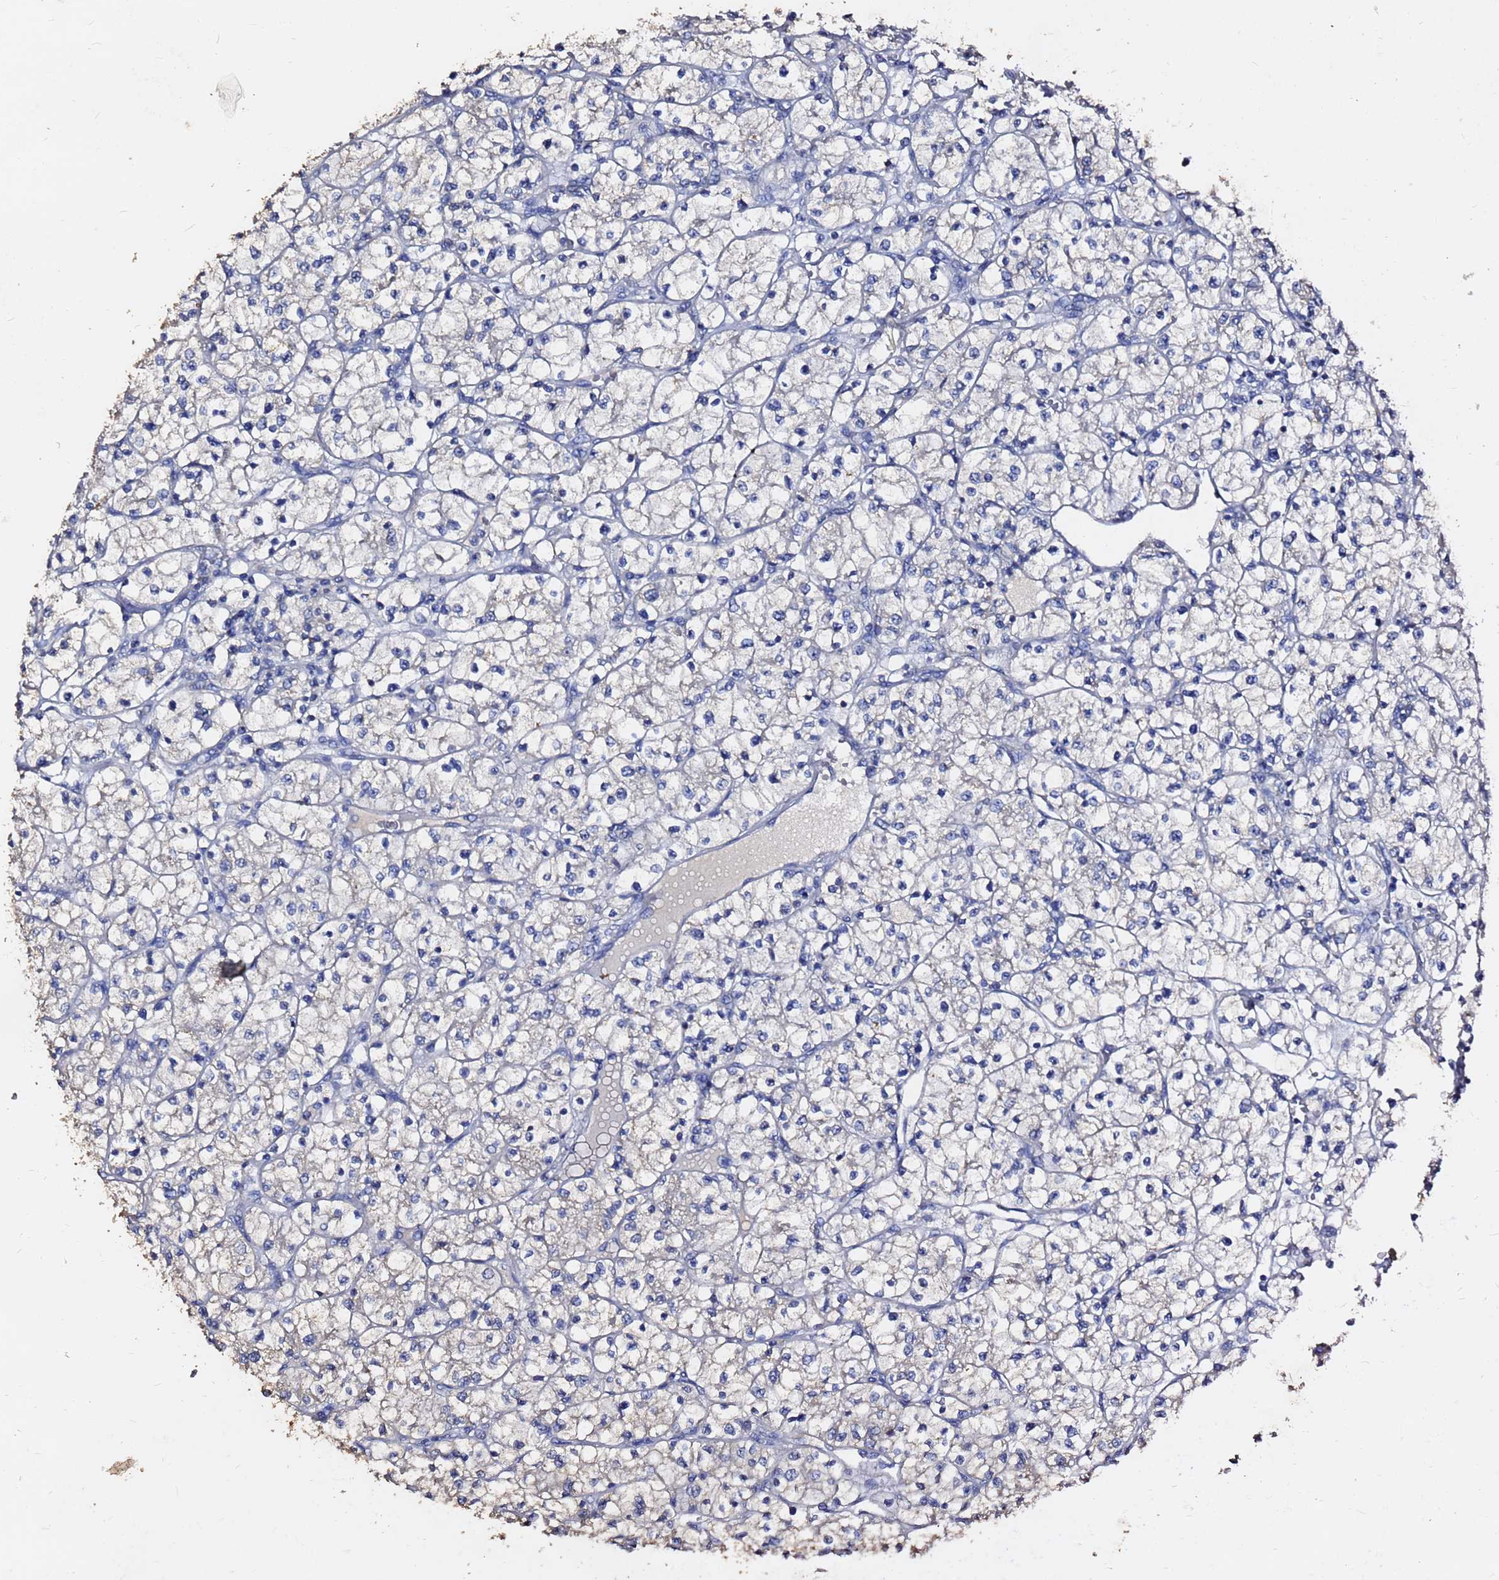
{"staining": {"intensity": "negative", "quantity": "none", "location": "none"}, "tissue": "renal cancer", "cell_type": "Tumor cells", "image_type": "cancer", "snomed": [{"axis": "morphology", "description": "Adenocarcinoma, NOS"}, {"axis": "topography", "description": "Kidney"}], "caption": "Immunohistochemical staining of human renal adenocarcinoma shows no significant staining in tumor cells.", "gene": "FAM183A", "patient": {"sex": "female", "age": 64}}